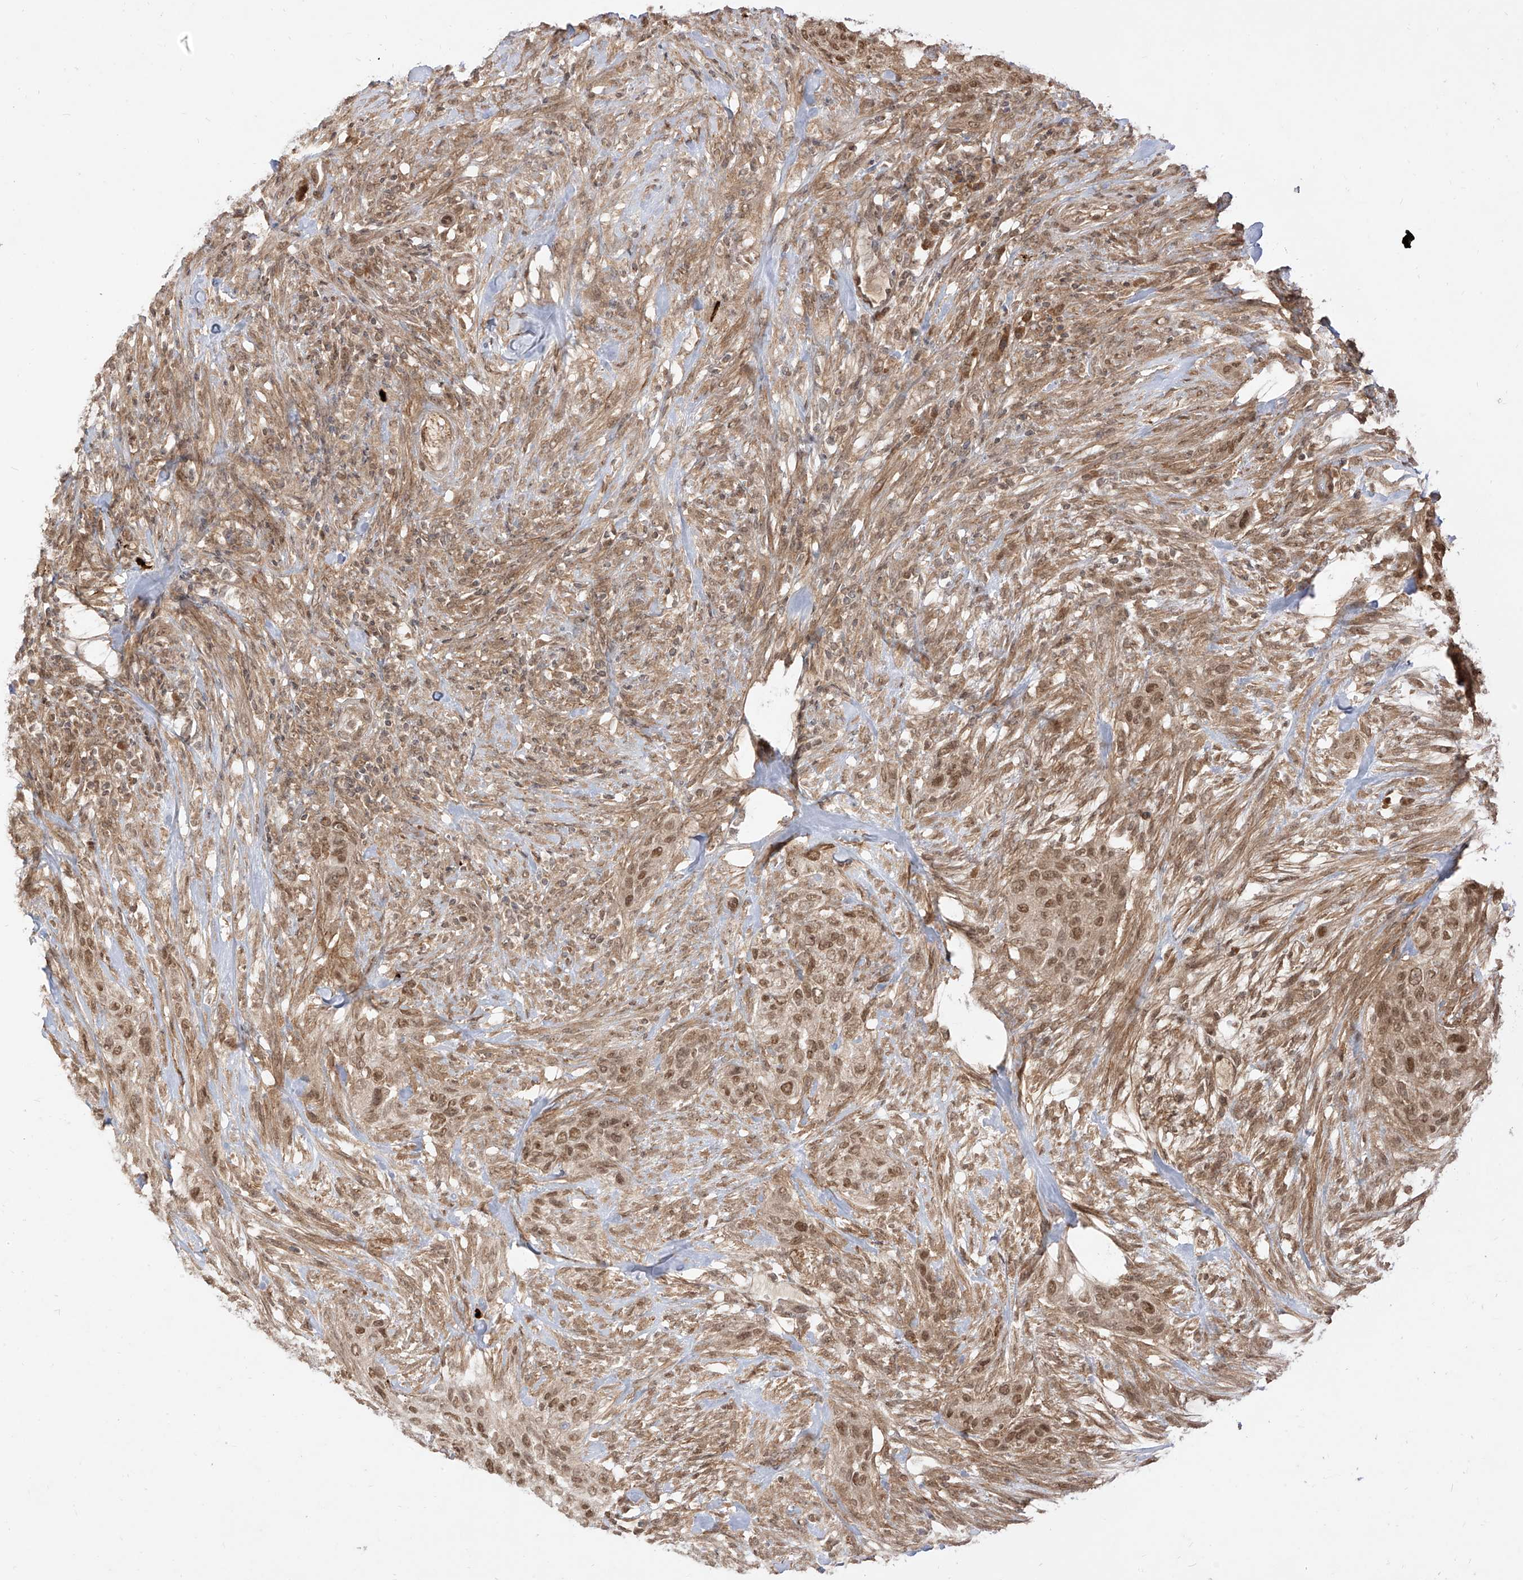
{"staining": {"intensity": "moderate", "quantity": ">75%", "location": "nuclear"}, "tissue": "urothelial cancer", "cell_type": "Tumor cells", "image_type": "cancer", "snomed": [{"axis": "morphology", "description": "Urothelial carcinoma, High grade"}, {"axis": "topography", "description": "Urinary bladder"}], "caption": "High-magnification brightfield microscopy of high-grade urothelial carcinoma stained with DAB (3,3'-diaminobenzidine) (brown) and counterstained with hematoxylin (blue). tumor cells exhibit moderate nuclear expression is seen in about>75% of cells.", "gene": "LCOR", "patient": {"sex": "male", "age": 35}}